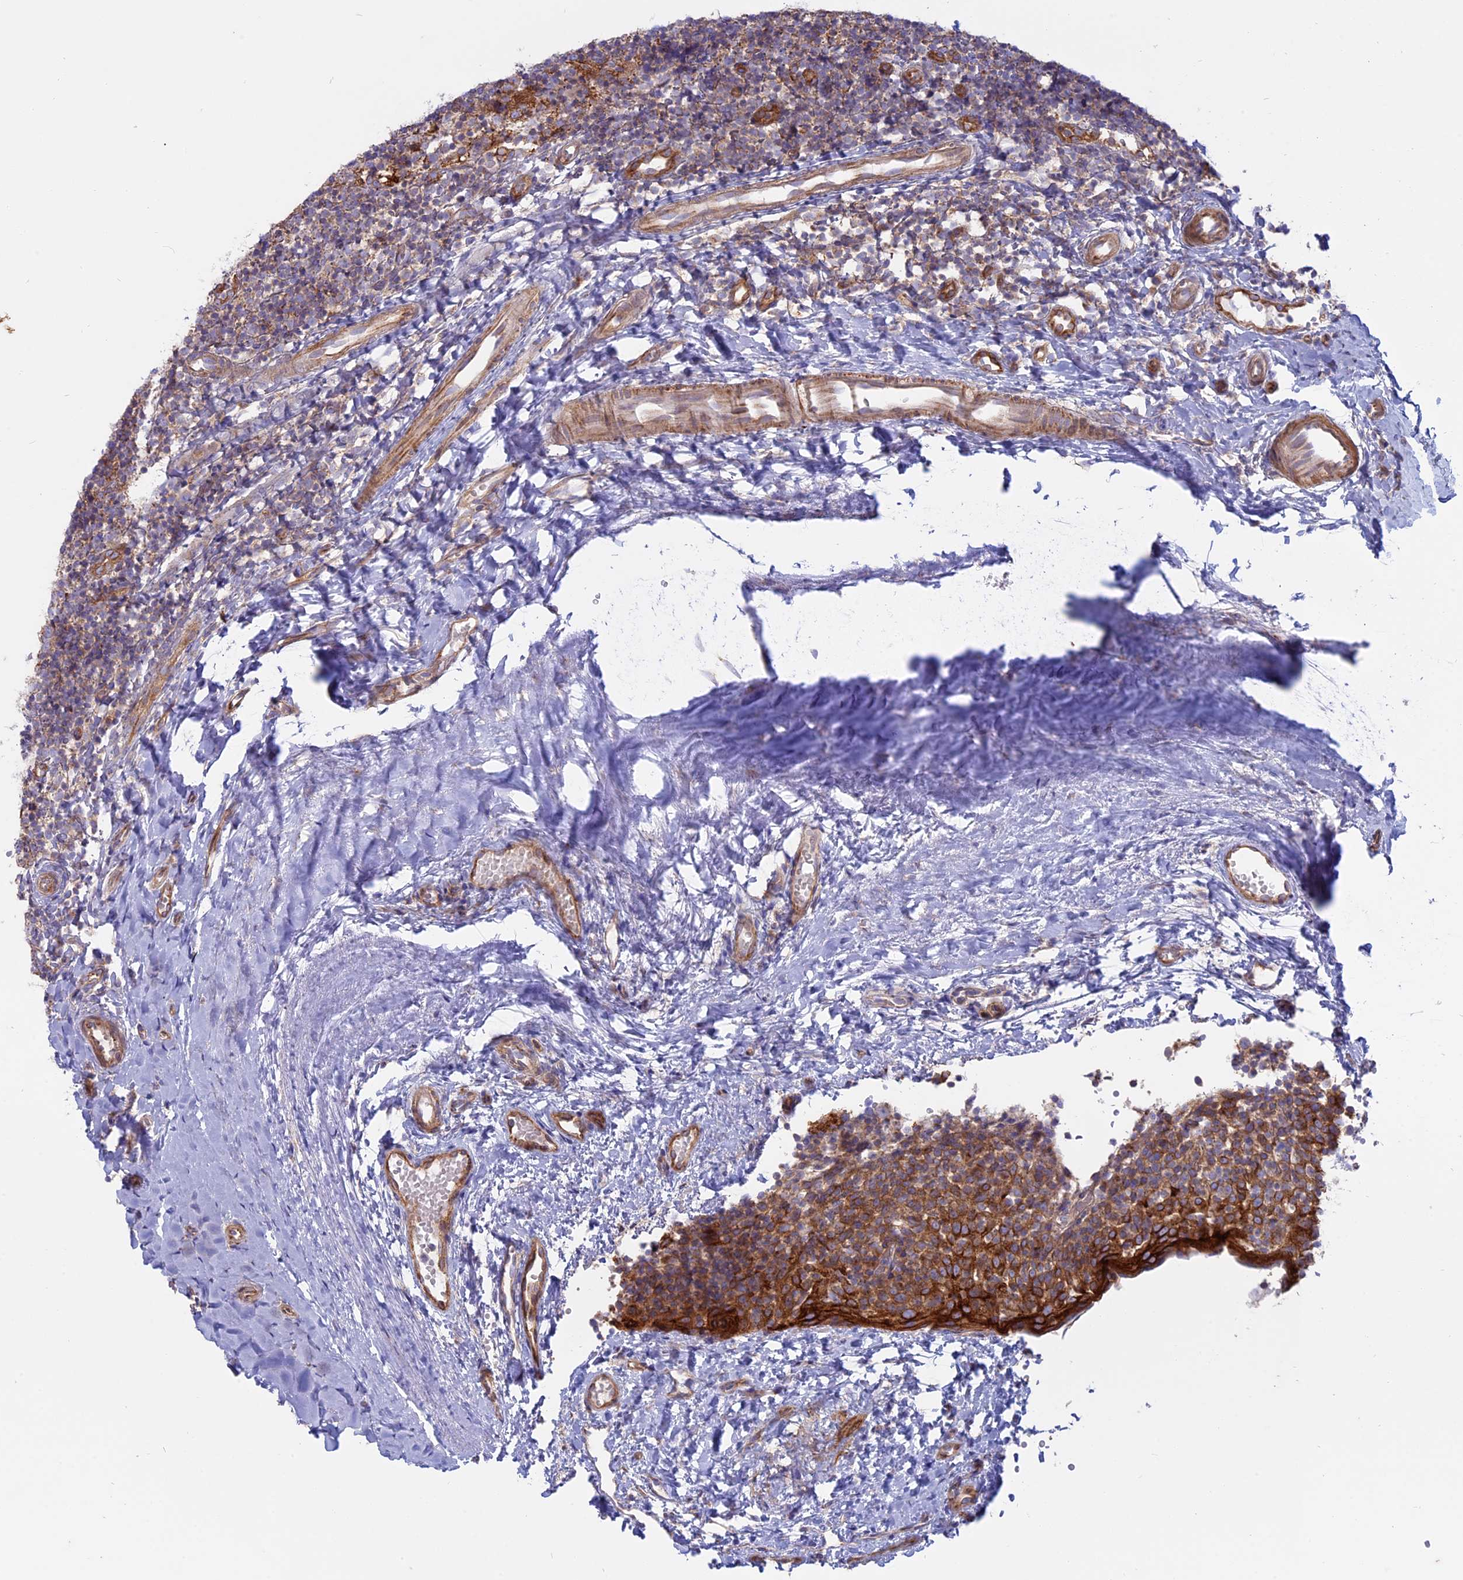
{"staining": {"intensity": "negative", "quantity": "none", "location": "none"}, "tissue": "tonsil", "cell_type": "Germinal center cells", "image_type": "normal", "snomed": [{"axis": "morphology", "description": "Normal tissue, NOS"}, {"axis": "topography", "description": "Tonsil"}], "caption": "Tonsil stained for a protein using immunohistochemistry (IHC) shows no expression germinal center cells.", "gene": "MYO5B", "patient": {"sex": "female", "age": 19}}